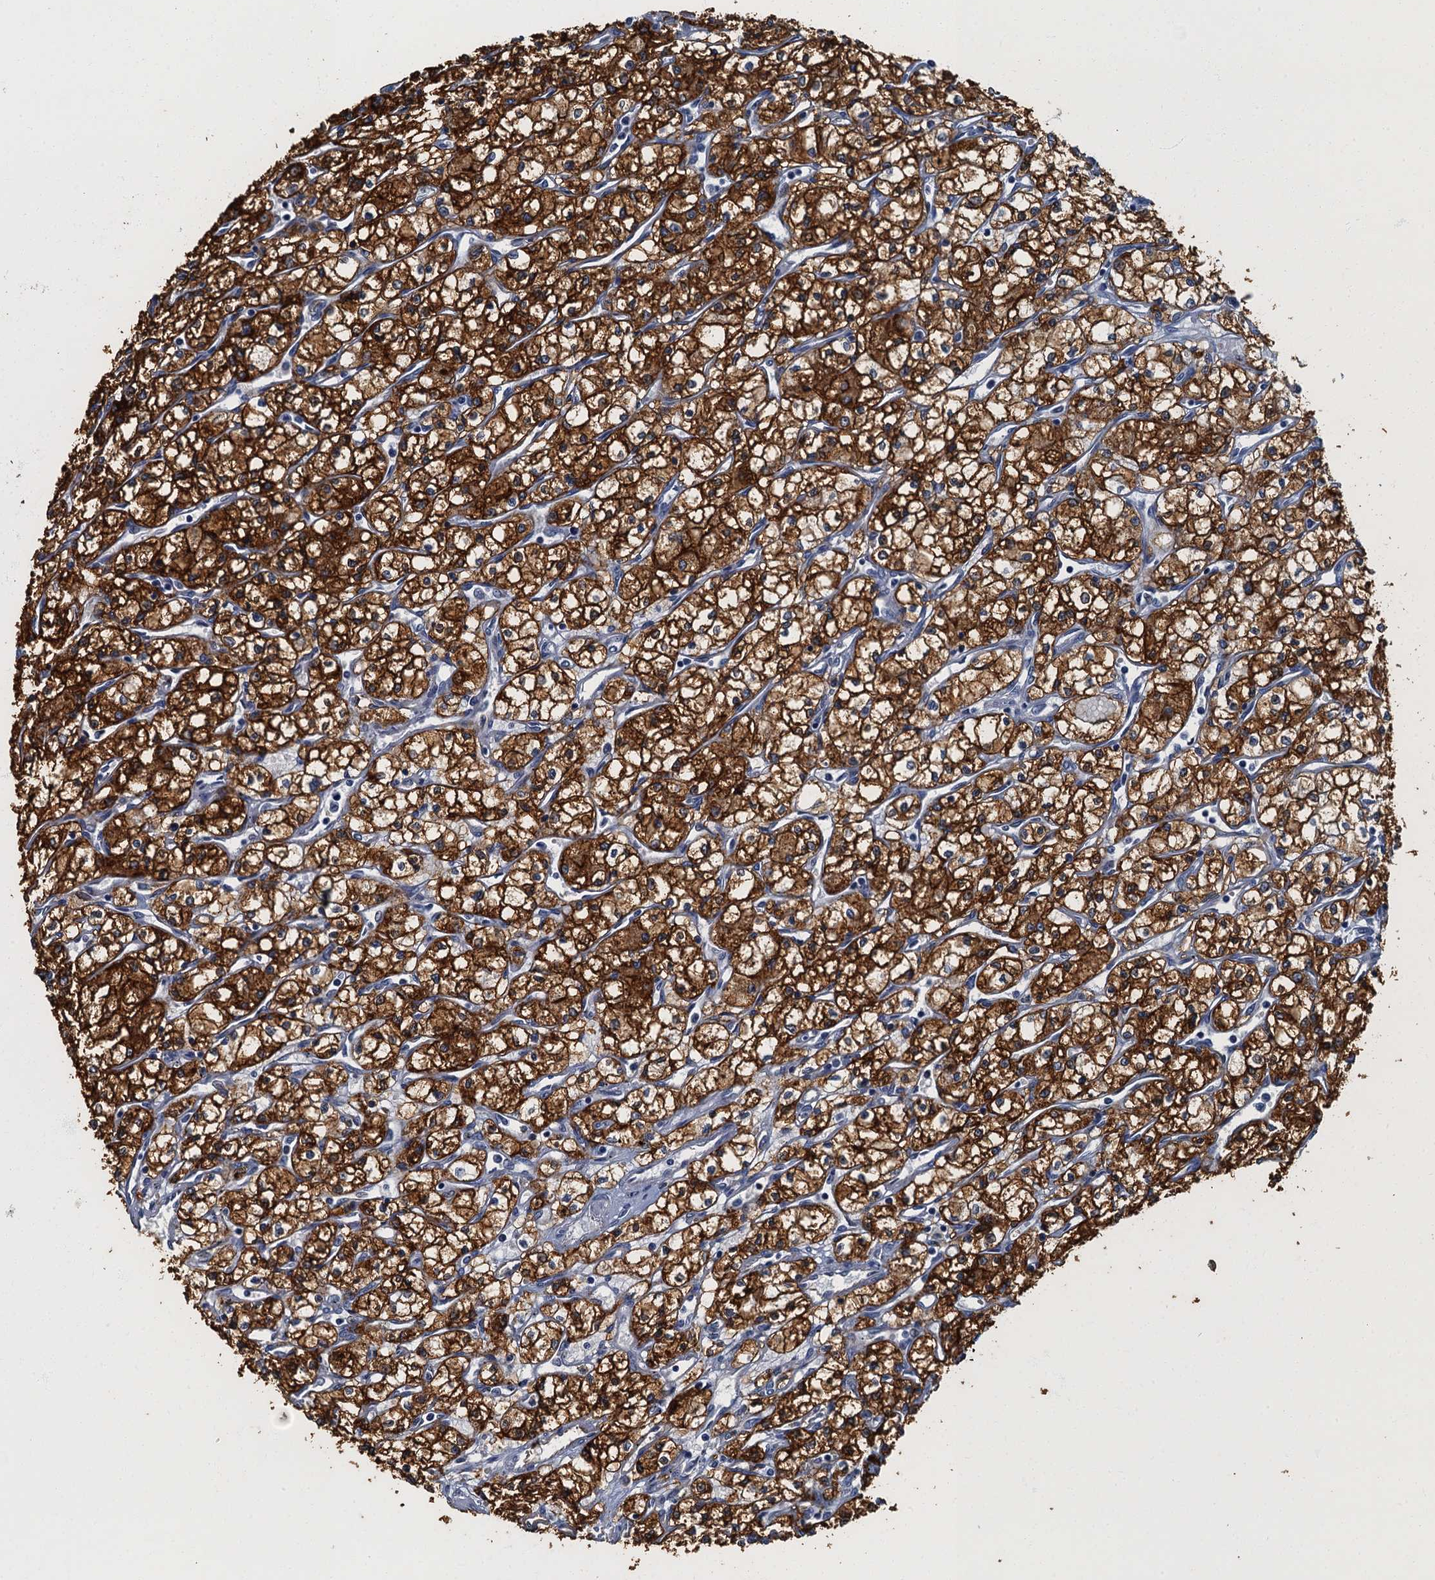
{"staining": {"intensity": "strong", "quantity": ">75%", "location": "cytoplasmic/membranous"}, "tissue": "renal cancer", "cell_type": "Tumor cells", "image_type": "cancer", "snomed": [{"axis": "morphology", "description": "Adenocarcinoma, NOS"}, {"axis": "topography", "description": "Kidney"}], "caption": "There is high levels of strong cytoplasmic/membranous staining in tumor cells of renal adenocarcinoma, as demonstrated by immunohistochemical staining (brown color).", "gene": "GADL1", "patient": {"sex": "male", "age": 59}}